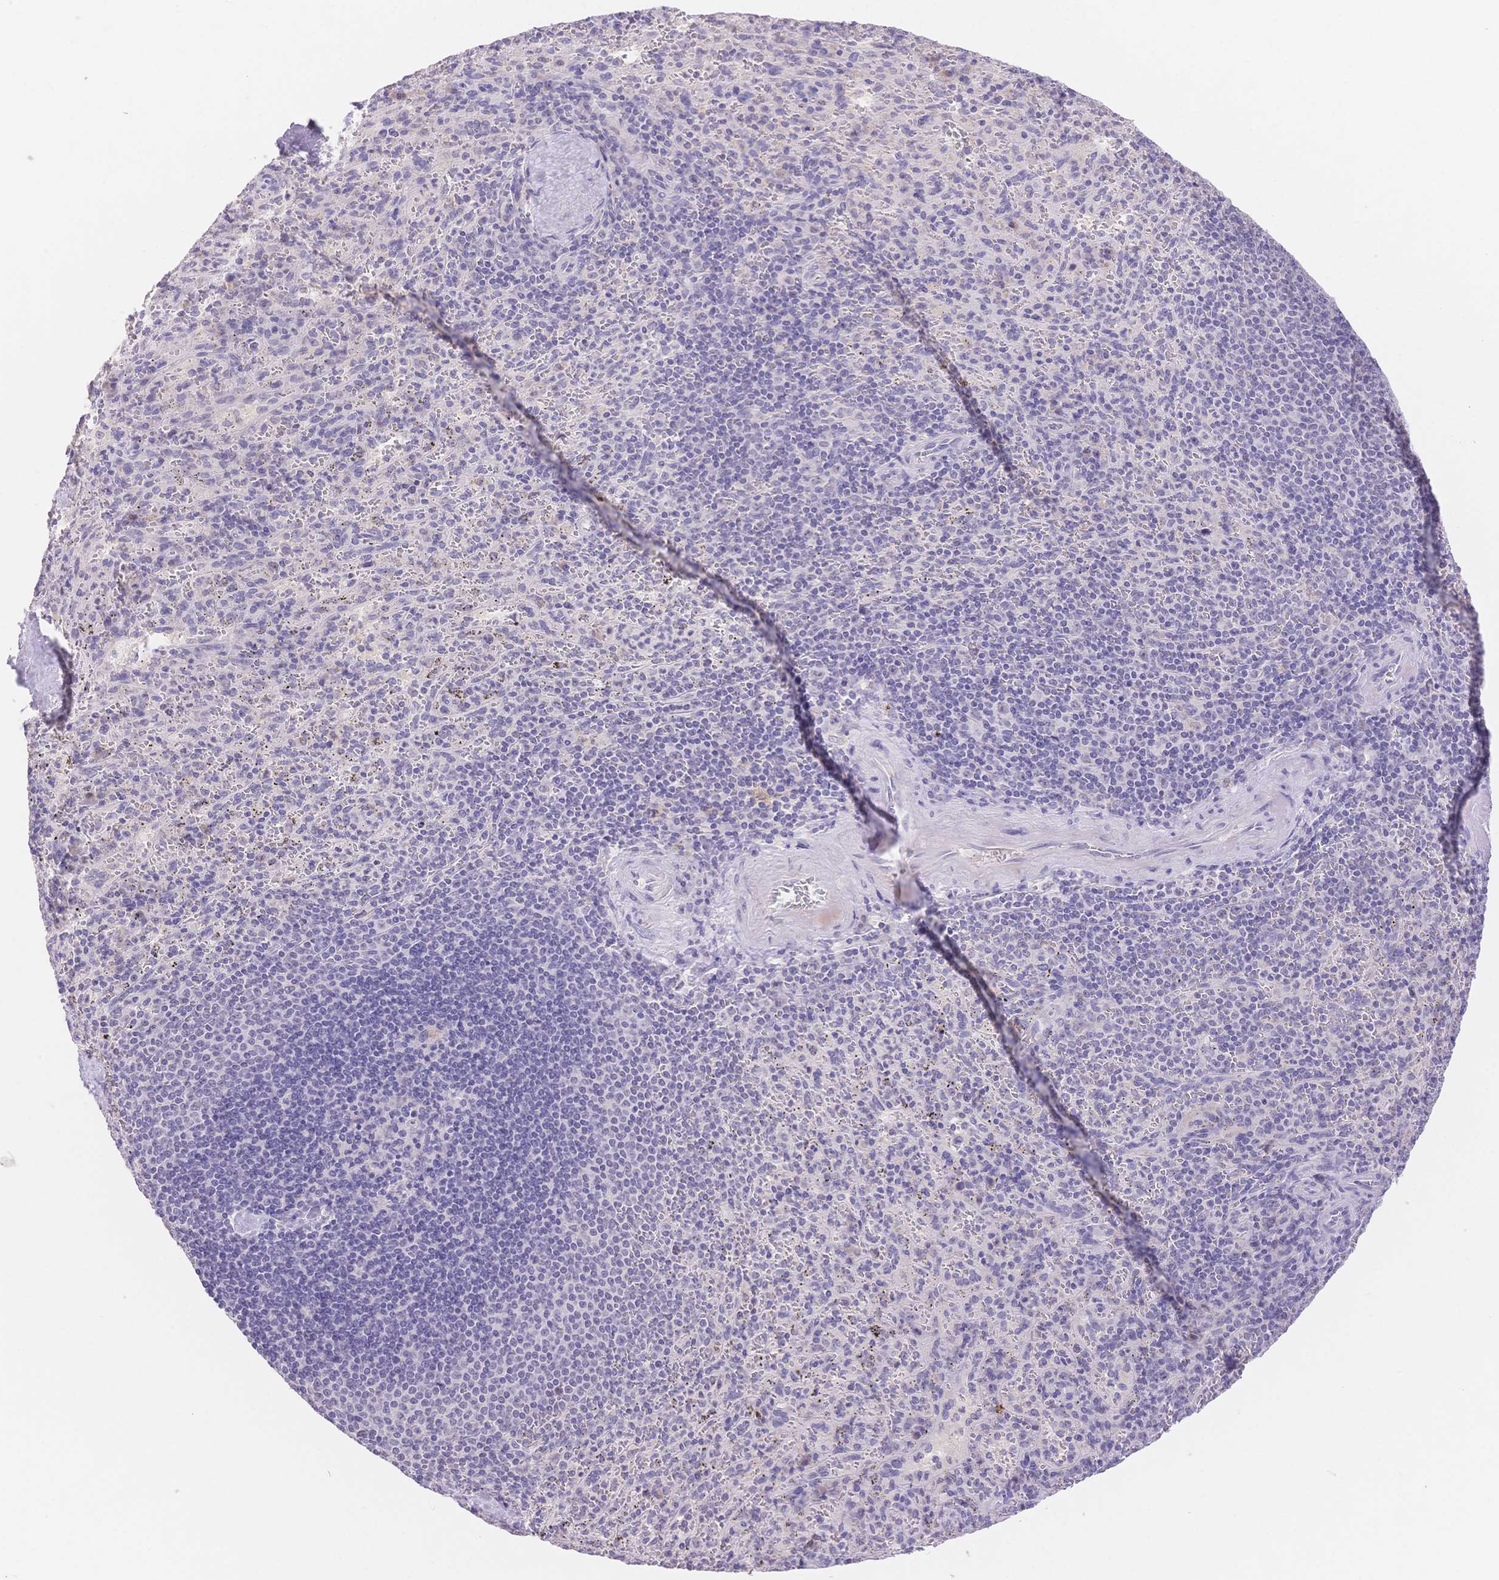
{"staining": {"intensity": "negative", "quantity": "none", "location": "none"}, "tissue": "spleen", "cell_type": "Cells in red pulp", "image_type": "normal", "snomed": [{"axis": "morphology", "description": "Normal tissue, NOS"}, {"axis": "topography", "description": "Spleen"}], "caption": "A high-resolution micrograph shows IHC staining of benign spleen, which displays no significant staining in cells in red pulp.", "gene": "MYOM1", "patient": {"sex": "male", "age": 57}}